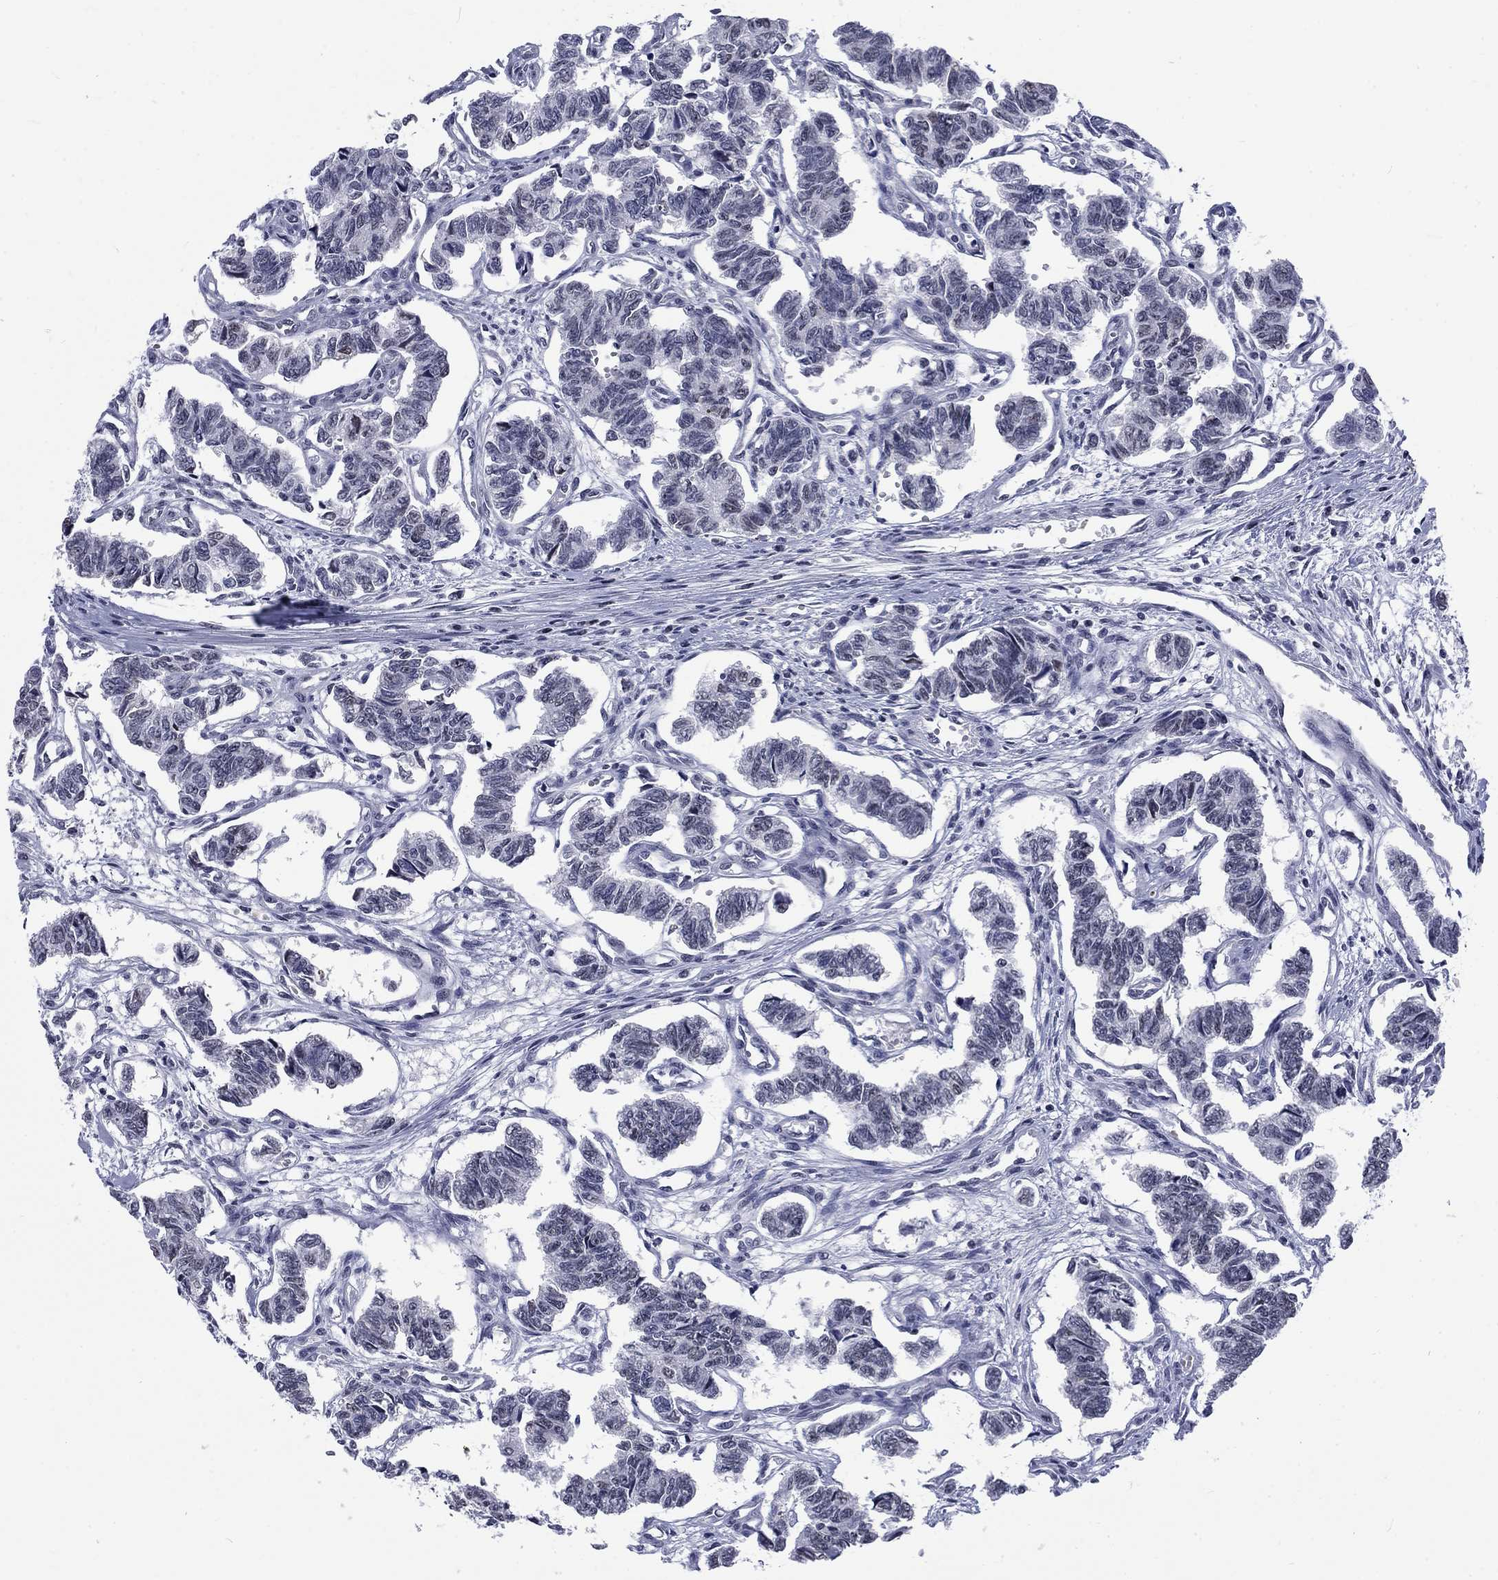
{"staining": {"intensity": "negative", "quantity": "none", "location": "none"}, "tissue": "carcinoid", "cell_type": "Tumor cells", "image_type": "cancer", "snomed": [{"axis": "morphology", "description": "Carcinoid, malignant, NOS"}, {"axis": "topography", "description": "Kidney"}], "caption": "IHC histopathology image of neoplastic tissue: malignant carcinoid stained with DAB shows no significant protein expression in tumor cells.", "gene": "CSRNP3", "patient": {"sex": "female", "age": 41}}